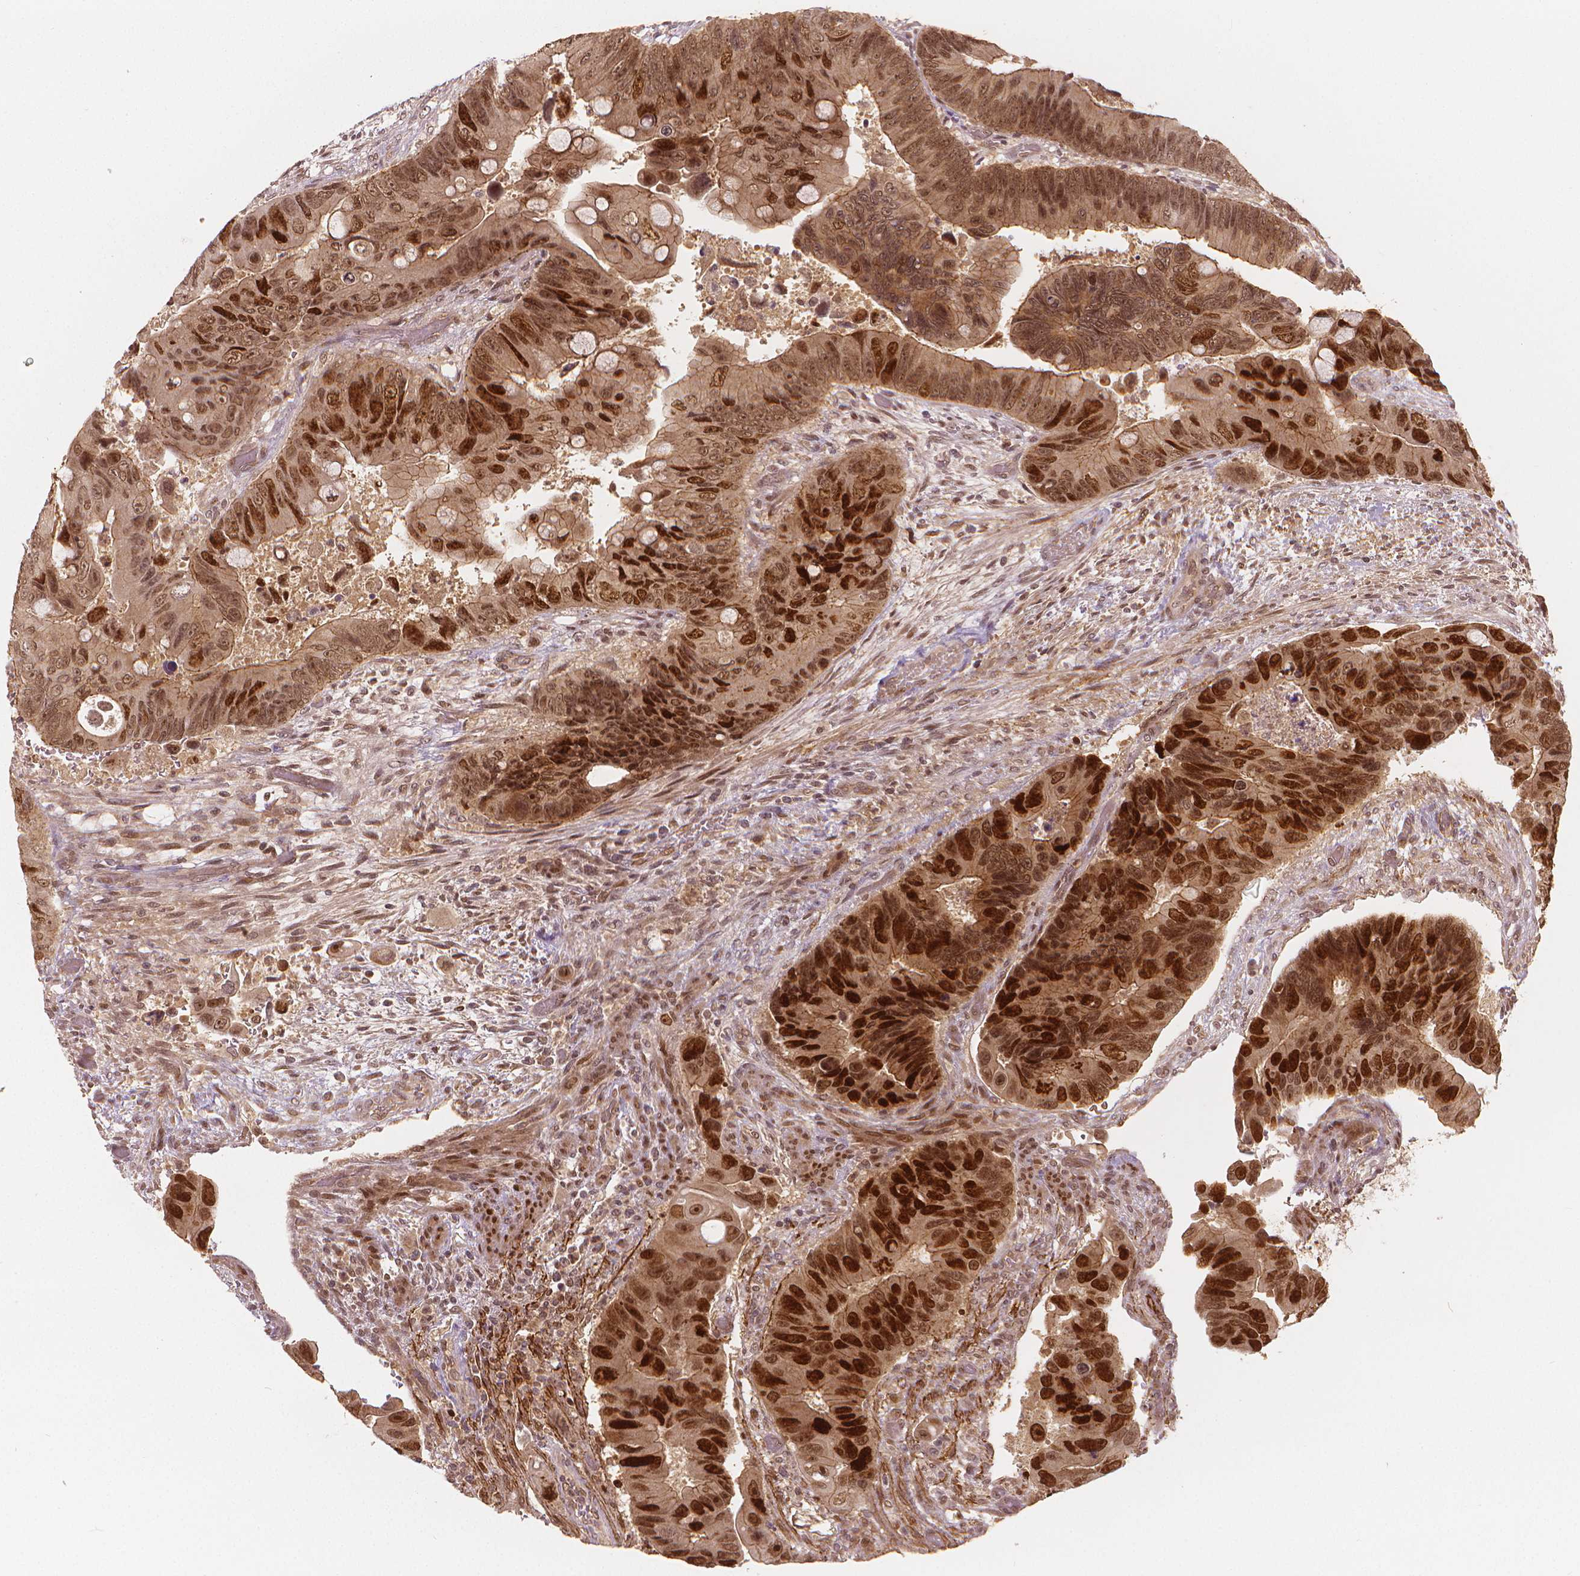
{"staining": {"intensity": "moderate", "quantity": ">75%", "location": "nuclear"}, "tissue": "colorectal cancer", "cell_type": "Tumor cells", "image_type": "cancer", "snomed": [{"axis": "morphology", "description": "Adenocarcinoma, NOS"}, {"axis": "topography", "description": "Rectum"}], "caption": "Human colorectal cancer (adenocarcinoma) stained with a brown dye exhibits moderate nuclear positive positivity in about >75% of tumor cells.", "gene": "NSD2", "patient": {"sex": "male", "age": 63}}